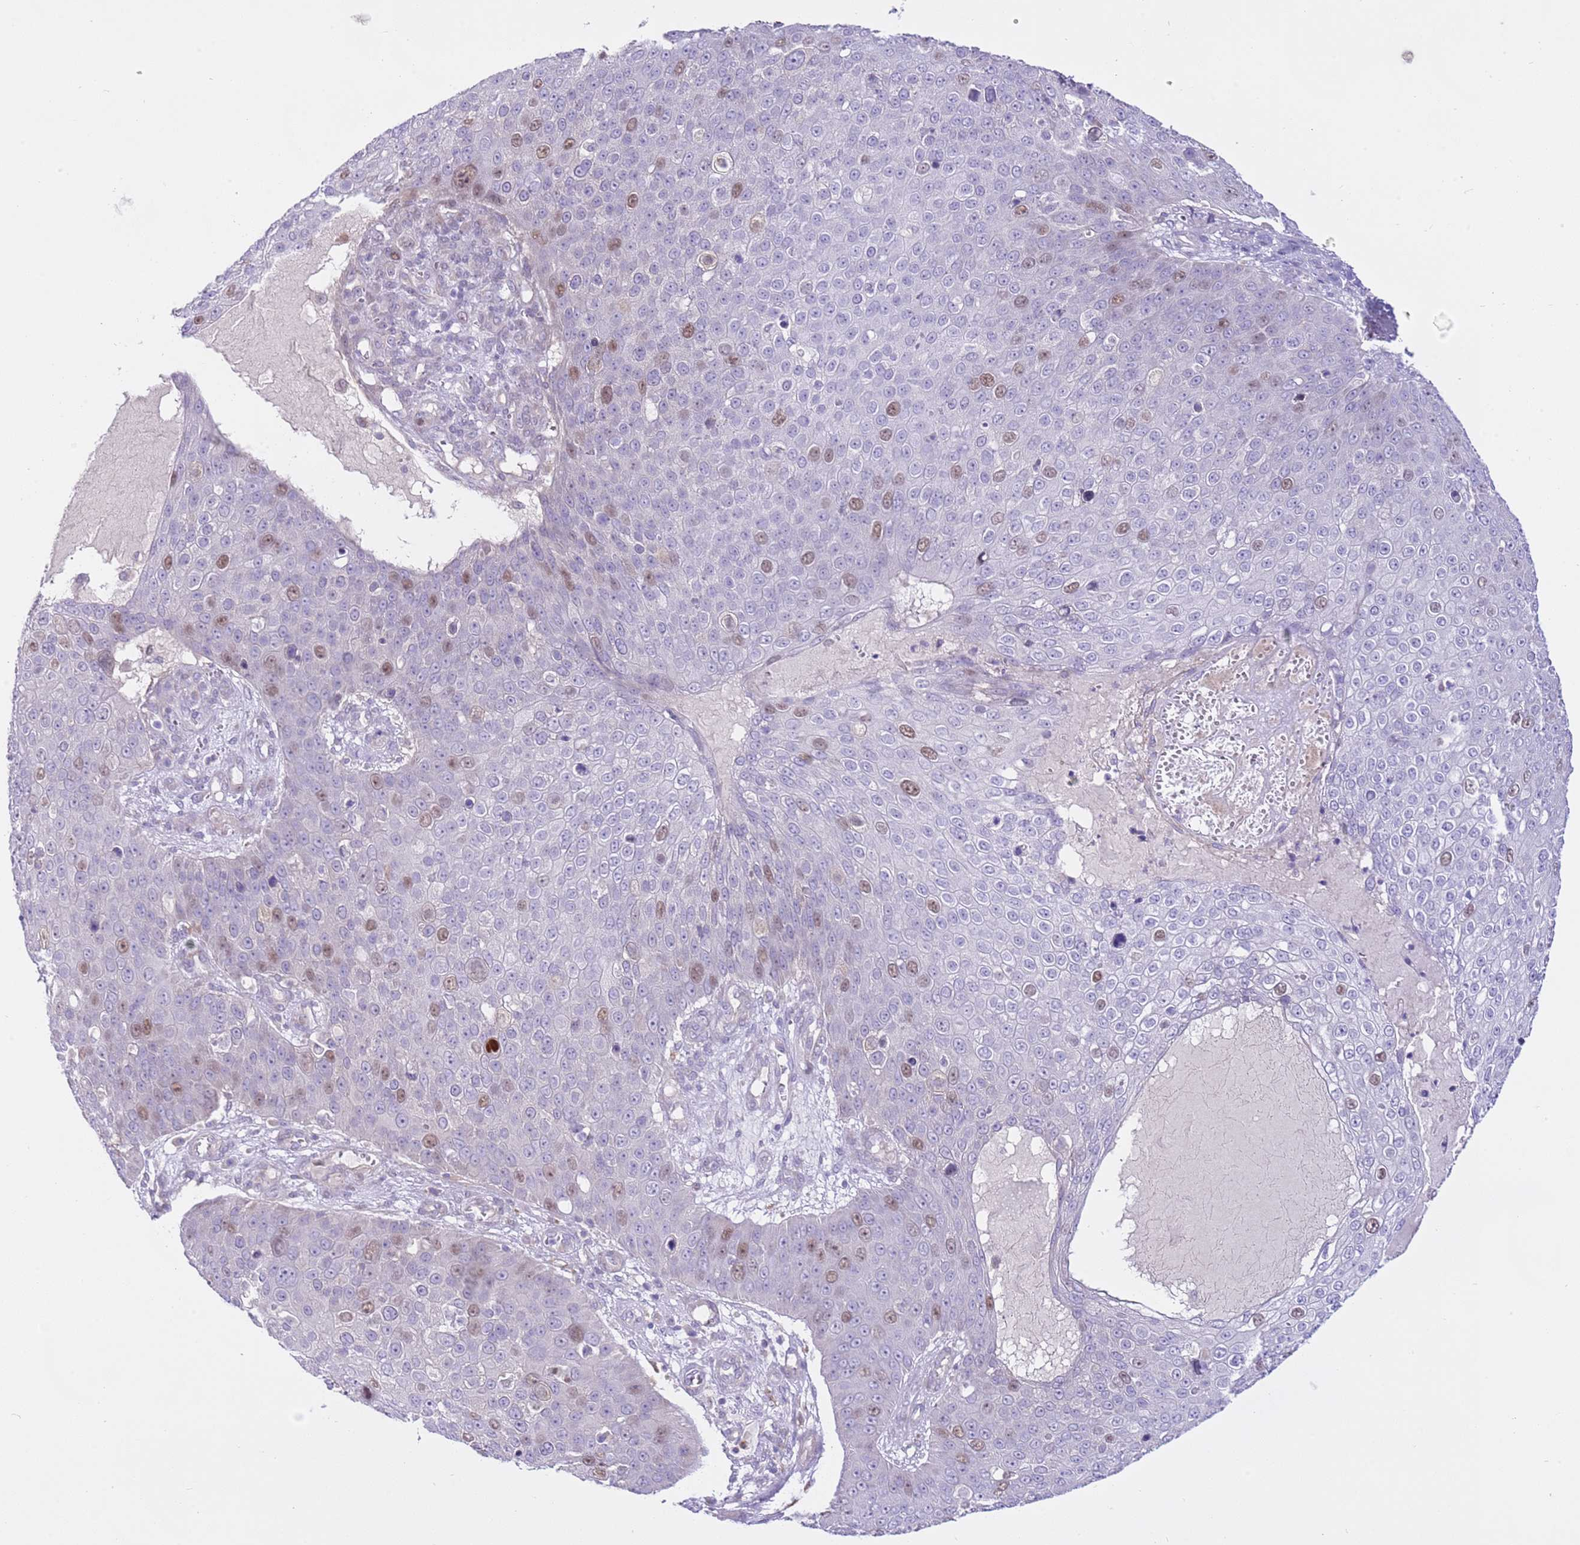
{"staining": {"intensity": "moderate", "quantity": "<25%", "location": "nuclear"}, "tissue": "skin cancer", "cell_type": "Tumor cells", "image_type": "cancer", "snomed": [{"axis": "morphology", "description": "Squamous cell carcinoma, NOS"}, {"axis": "topography", "description": "Skin"}], "caption": "Protein positivity by IHC demonstrates moderate nuclear positivity in approximately <25% of tumor cells in skin squamous cell carcinoma. The protein is stained brown, and the nuclei are stained in blue (DAB IHC with brightfield microscopy, high magnification).", "gene": "FBRSL1", "patient": {"sex": "male", "age": 71}}